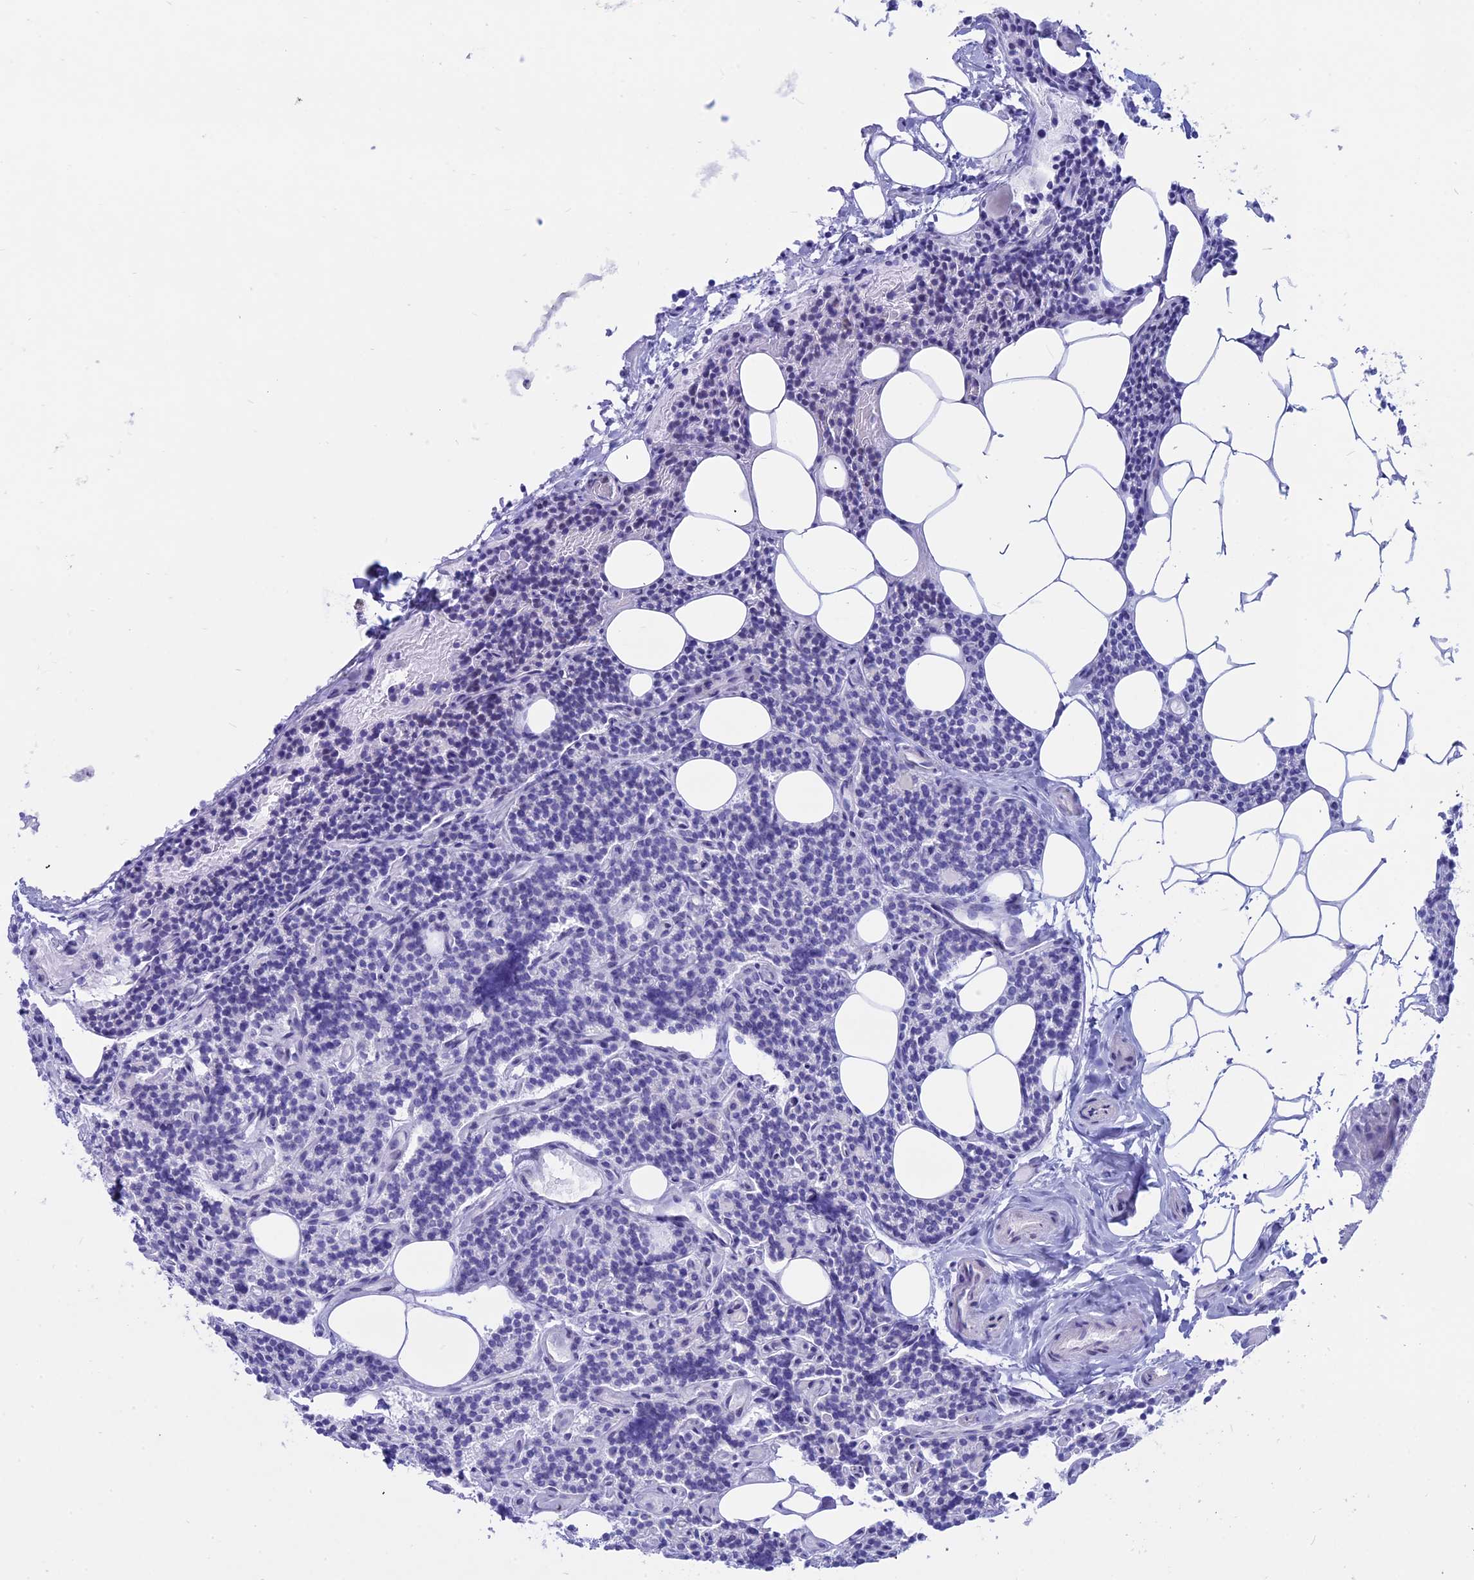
{"staining": {"intensity": "negative", "quantity": "none", "location": "none"}, "tissue": "parathyroid gland", "cell_type": "Glandular cells", "image_type": "normal", "snomed": [{"axis": "morphology", "description": "Normal tissue, NOS"}, {"axis": "topography", "description": "Parathyroid gland"}], "caption": "This is an immunohistochemistry micrograph of unremarkable human parathyroid gland. There is no expression in glandular cells.", "gene": "OR2AE1", "patient": {"sex": "female", "age": 43}}